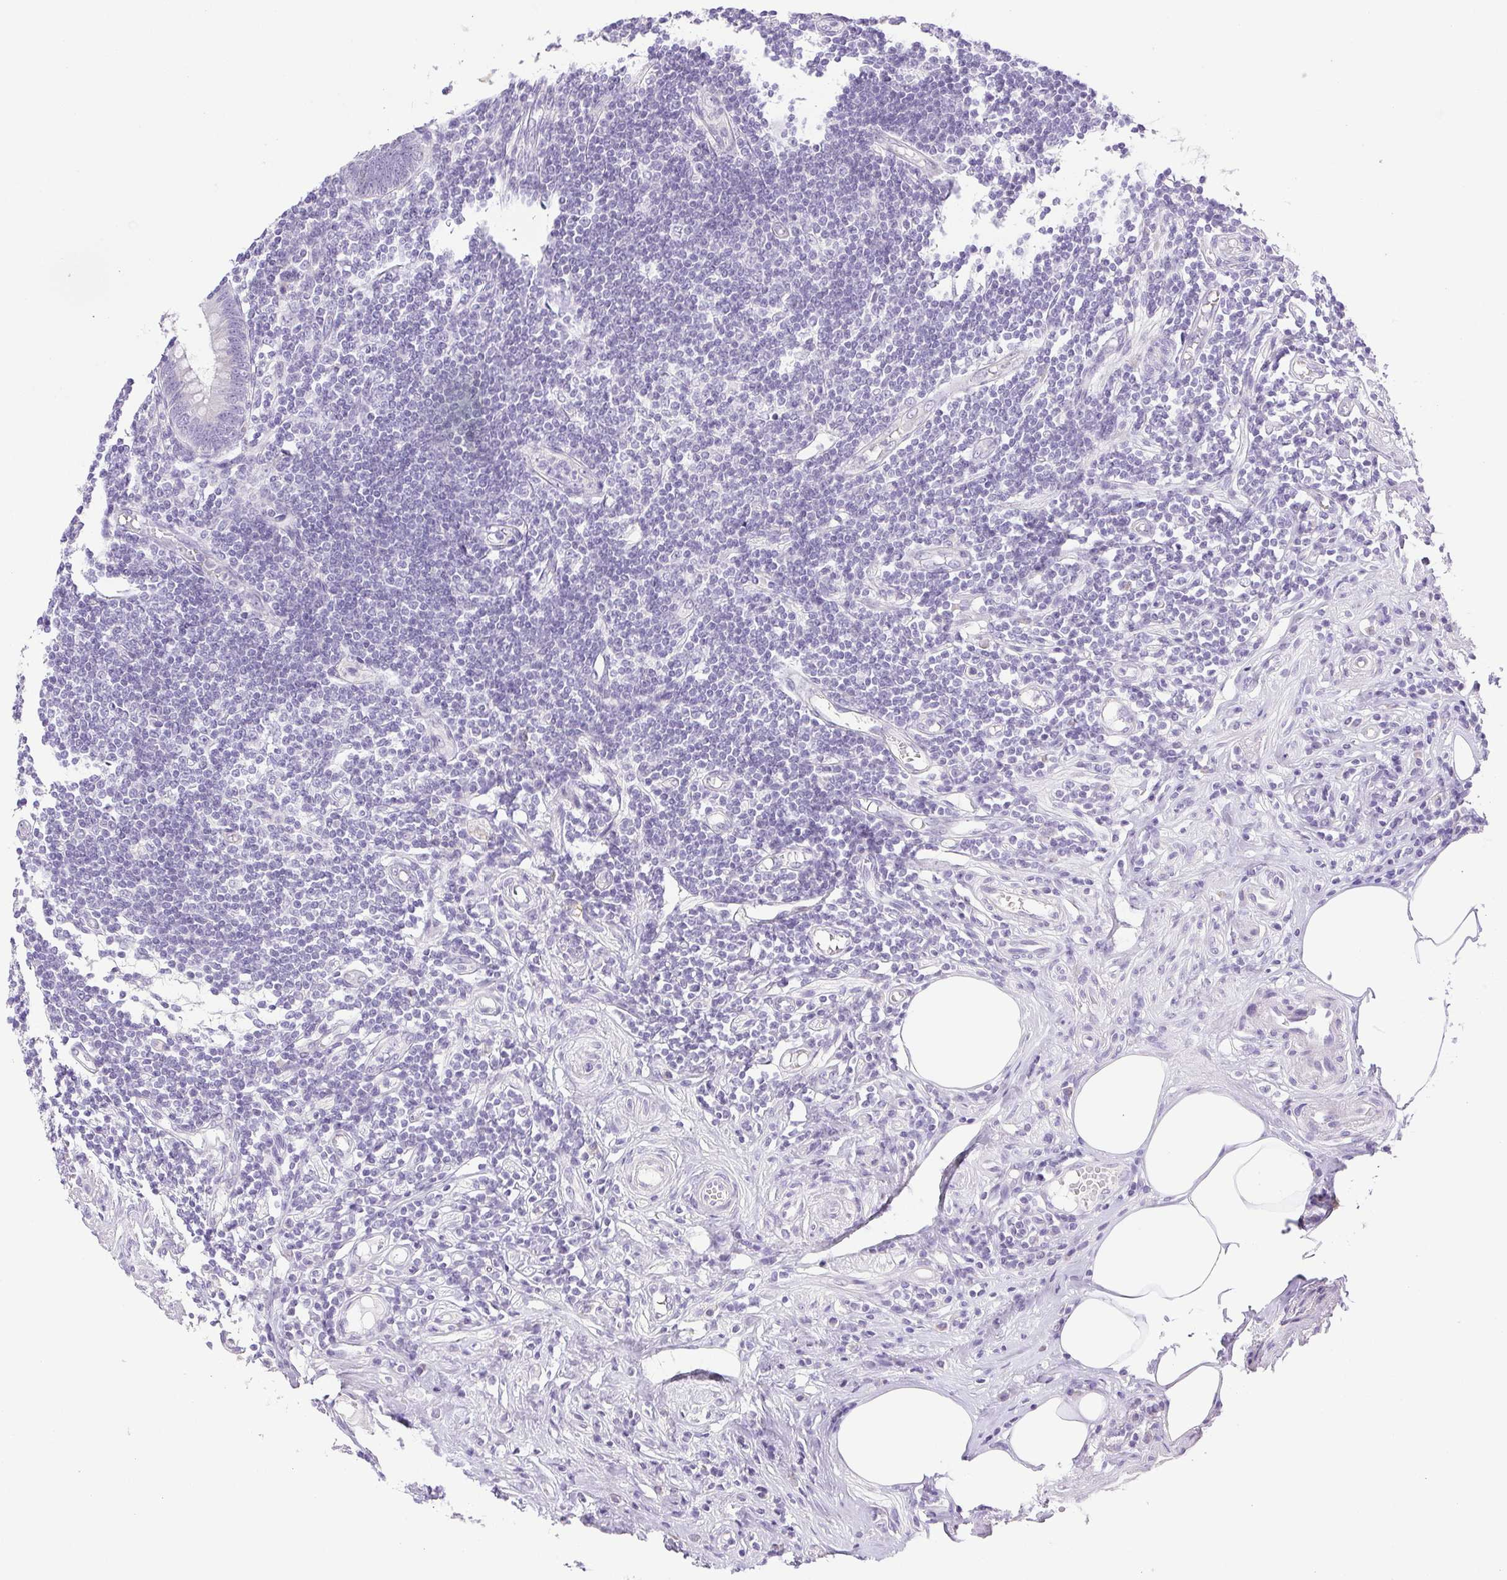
{"staining": {"intensity": "negative", "quantity": "none", "location": "none"}, "tissue": "appendix", "cell_type": "Glandular cells", "image_type": "normal", "snomed": [{"axis": "morphology", "description": "Normal tissue, NOS"}, {"axis": "topography", "description": "Appendix"}], "caption": "The photomicrograph displays no significant staining in glandular cells of appendix.", "gene": "PAPPA2", "patient": {"sex": "female", "age": 57}}